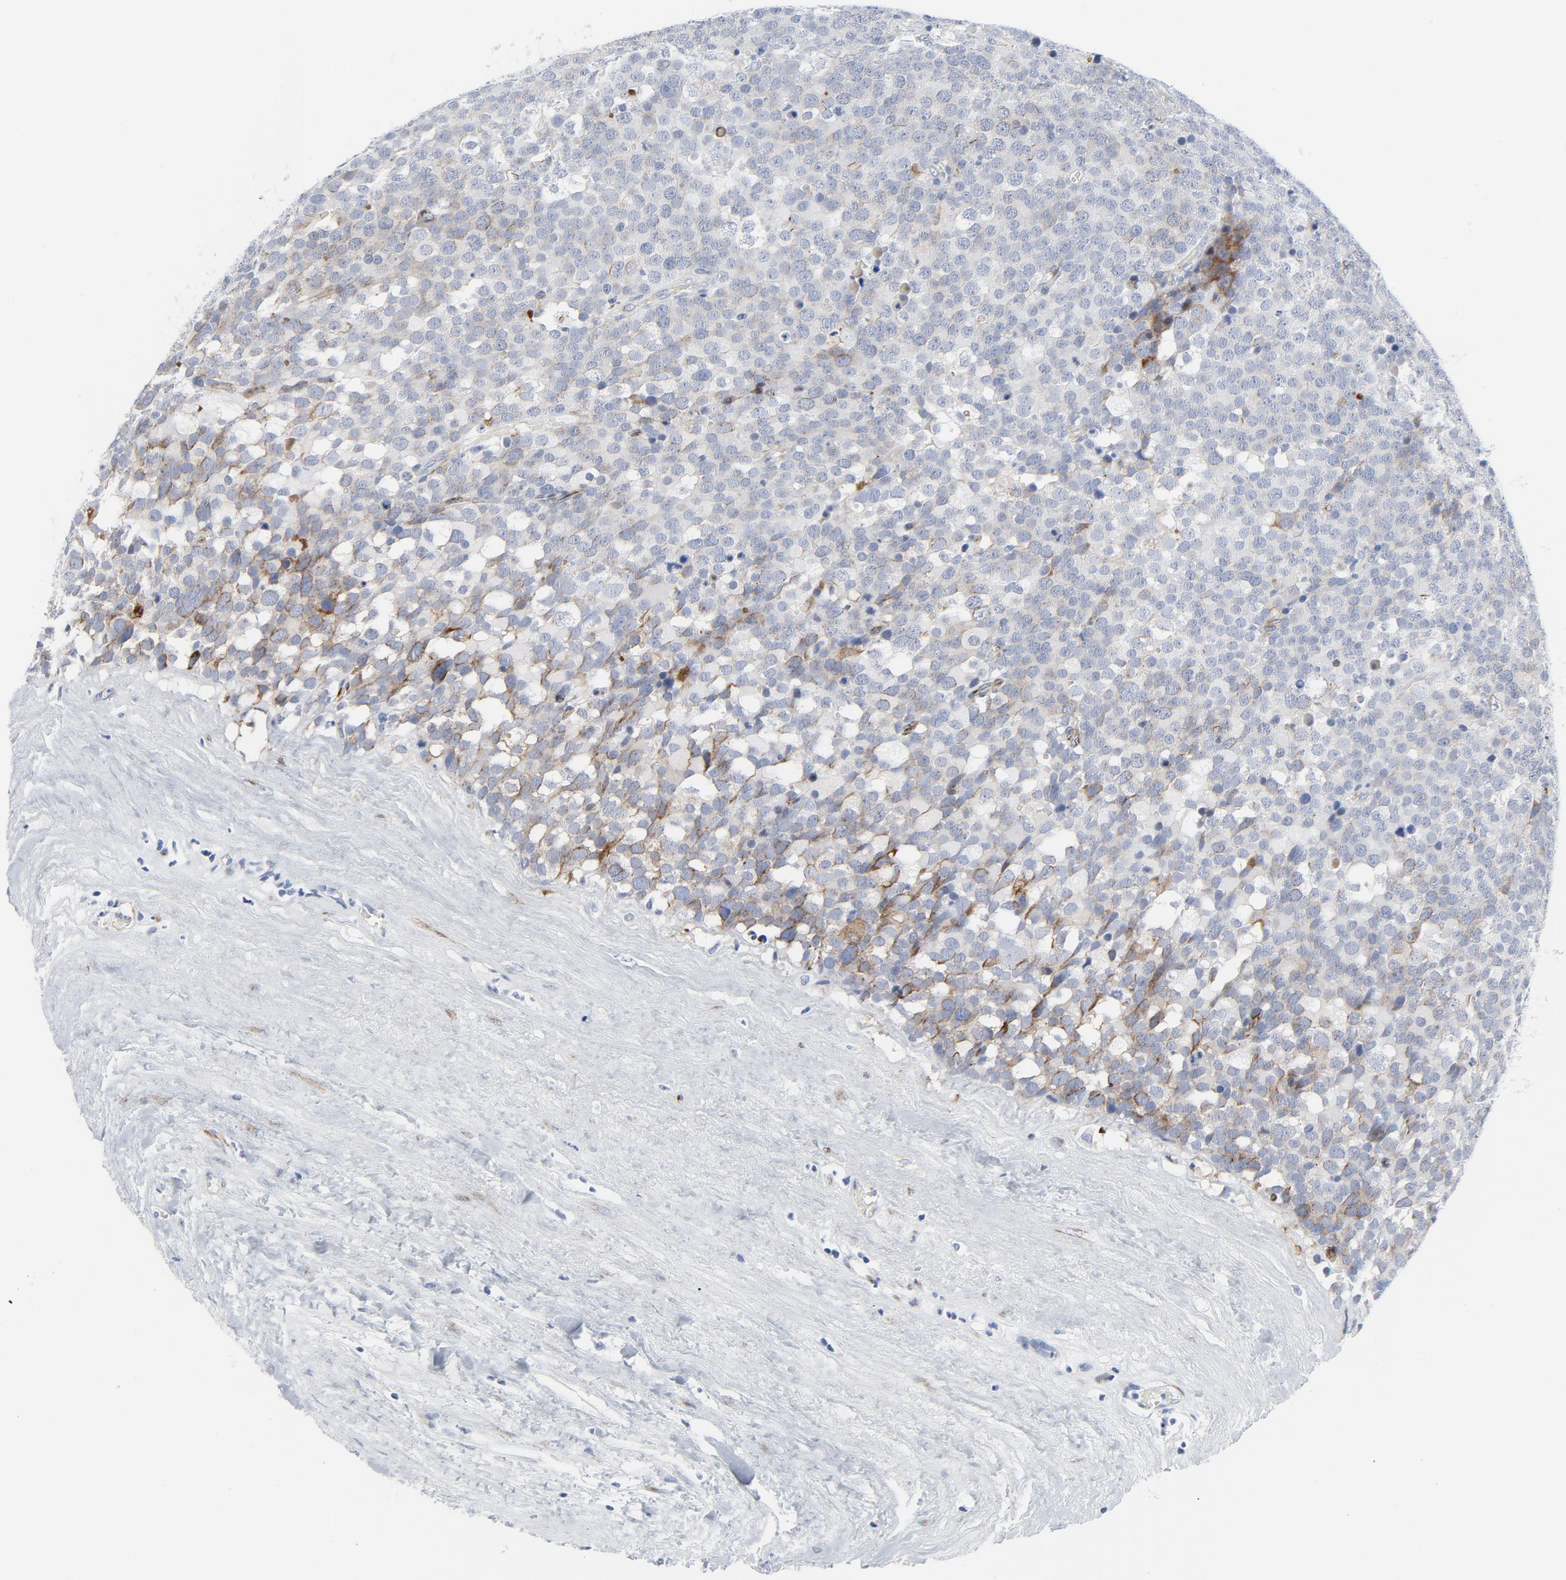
{"staining": {"intensity": "weak", "quantity": "<25%", "location": "cytoplasmic/membranous"}, "tissue": "testis cancer", "cell_type": "Tumor cells", "image_type": "cancer", "snomed": [{"axis": "morphology", "description": "Seminoma, NOS"}, {"axis": "topography", "description": "Testis"}], "caption": "High magnification brightfield microscopy of testis cancer (seminoma) stained with DAB (3,3'-diaminobenzidine) (brown) and counterstained with hematoxylin (blue): tumor cells show no significant staining. The staining was performed using DAB to visualize the protein expression in brown, while the nuclei were stained in blue with hematoxylin (Magnification: 20x).", "gene": "TUBB1", "patient": {"sex": "male", "age": 71}}